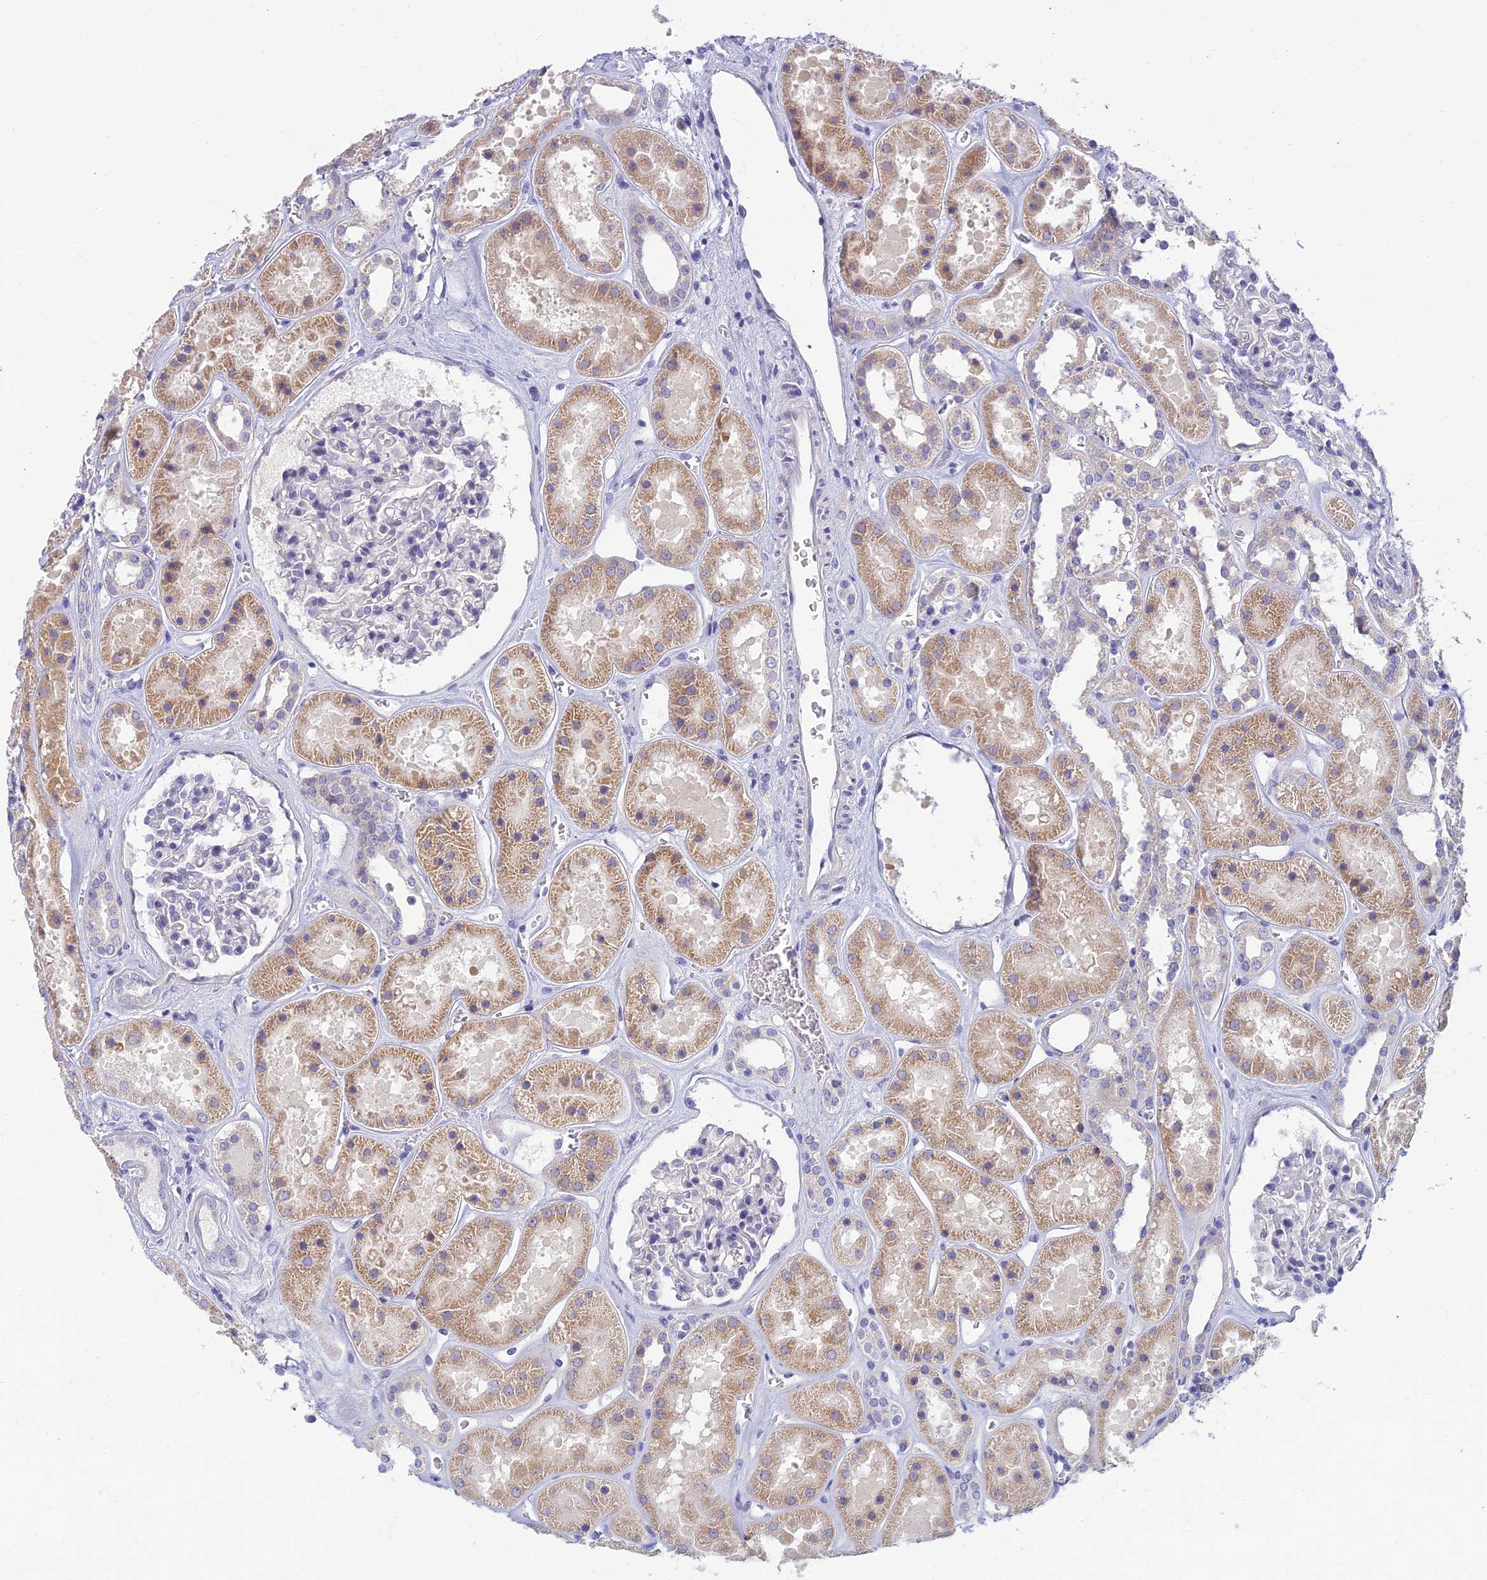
{"staining": {"intensity": "negative", "quantity": "none", "location": "none"}, "tissue": "kidney", "cell_type": "Cells in glomeruli", "image_type": "normal", "snomed": [{"axis": "morphology", "description": "Normal tissue, NOS"}, {"axis": "topography", "description": "Kidney"}], "caption": "The image reveals no significant positivity in cells in glomeruli of kidney. Brightfield microscopy of immunohistochemistry (IHC) stained with DAB (brown) and hematoxylin (blue), captured at high magnification.", "gene": "SLC25A41", "patient": {"sex": "female", "age": 41}}